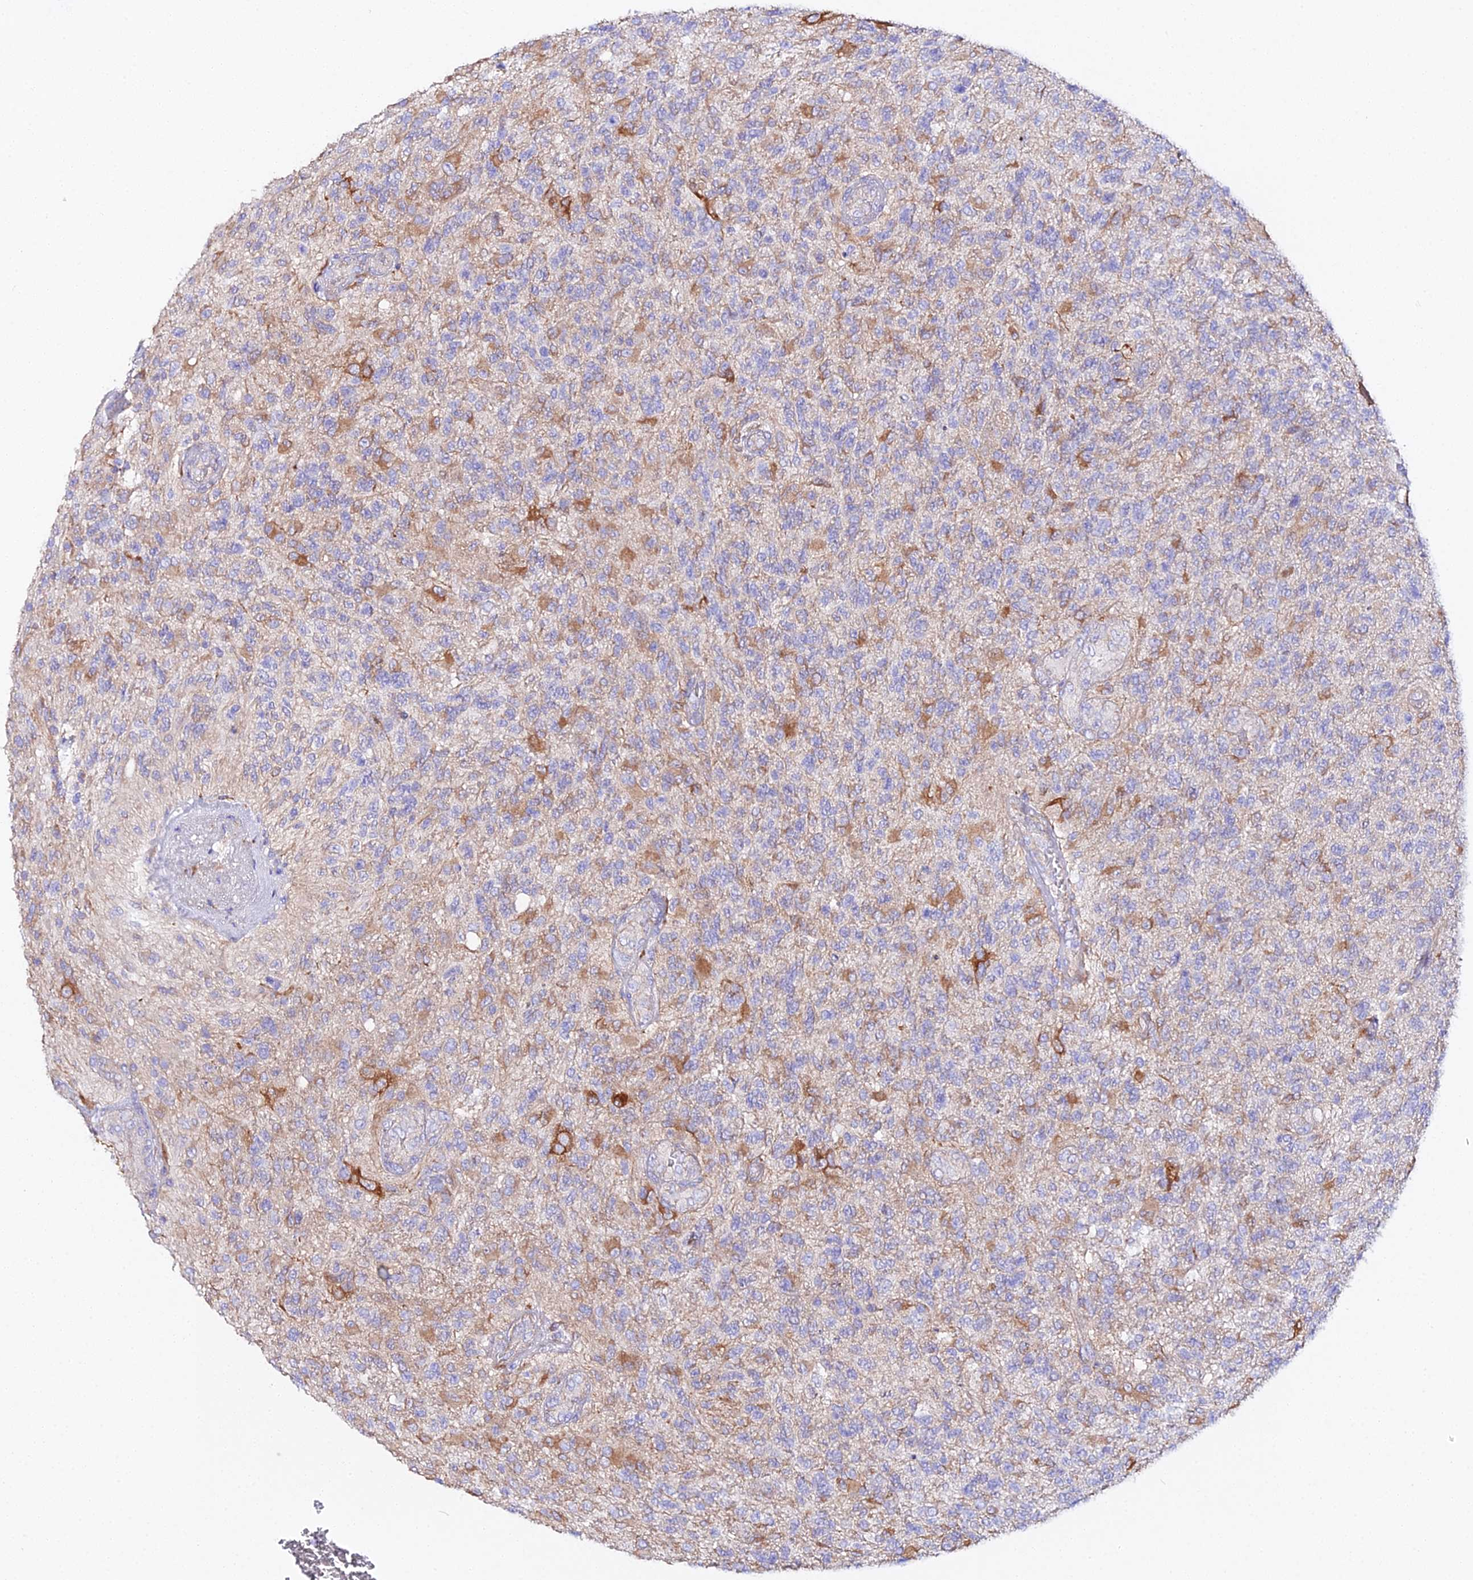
{"staining": {"intensity": "weak", "quantity": "<25%", "location": "cytoplasmic/membranous"}, "tissue": "glioma", "cell_type": "Tumor cells", "image_type": "cancer", "snomed": [{"axis": "morphology", "description": "Glioma, malignant, High grade"}, {"axis": "topography", "description": "Brain"}], "caption": "Immunohistochemistry histopathology image of neoplastic tissue: human glioma stained with DAB (3,3'-diaminobenzidine) reveals no significant protein staining in tumor cells.", "gene": "CFAP45", "patient": {"sex": "male", "age": 56}}